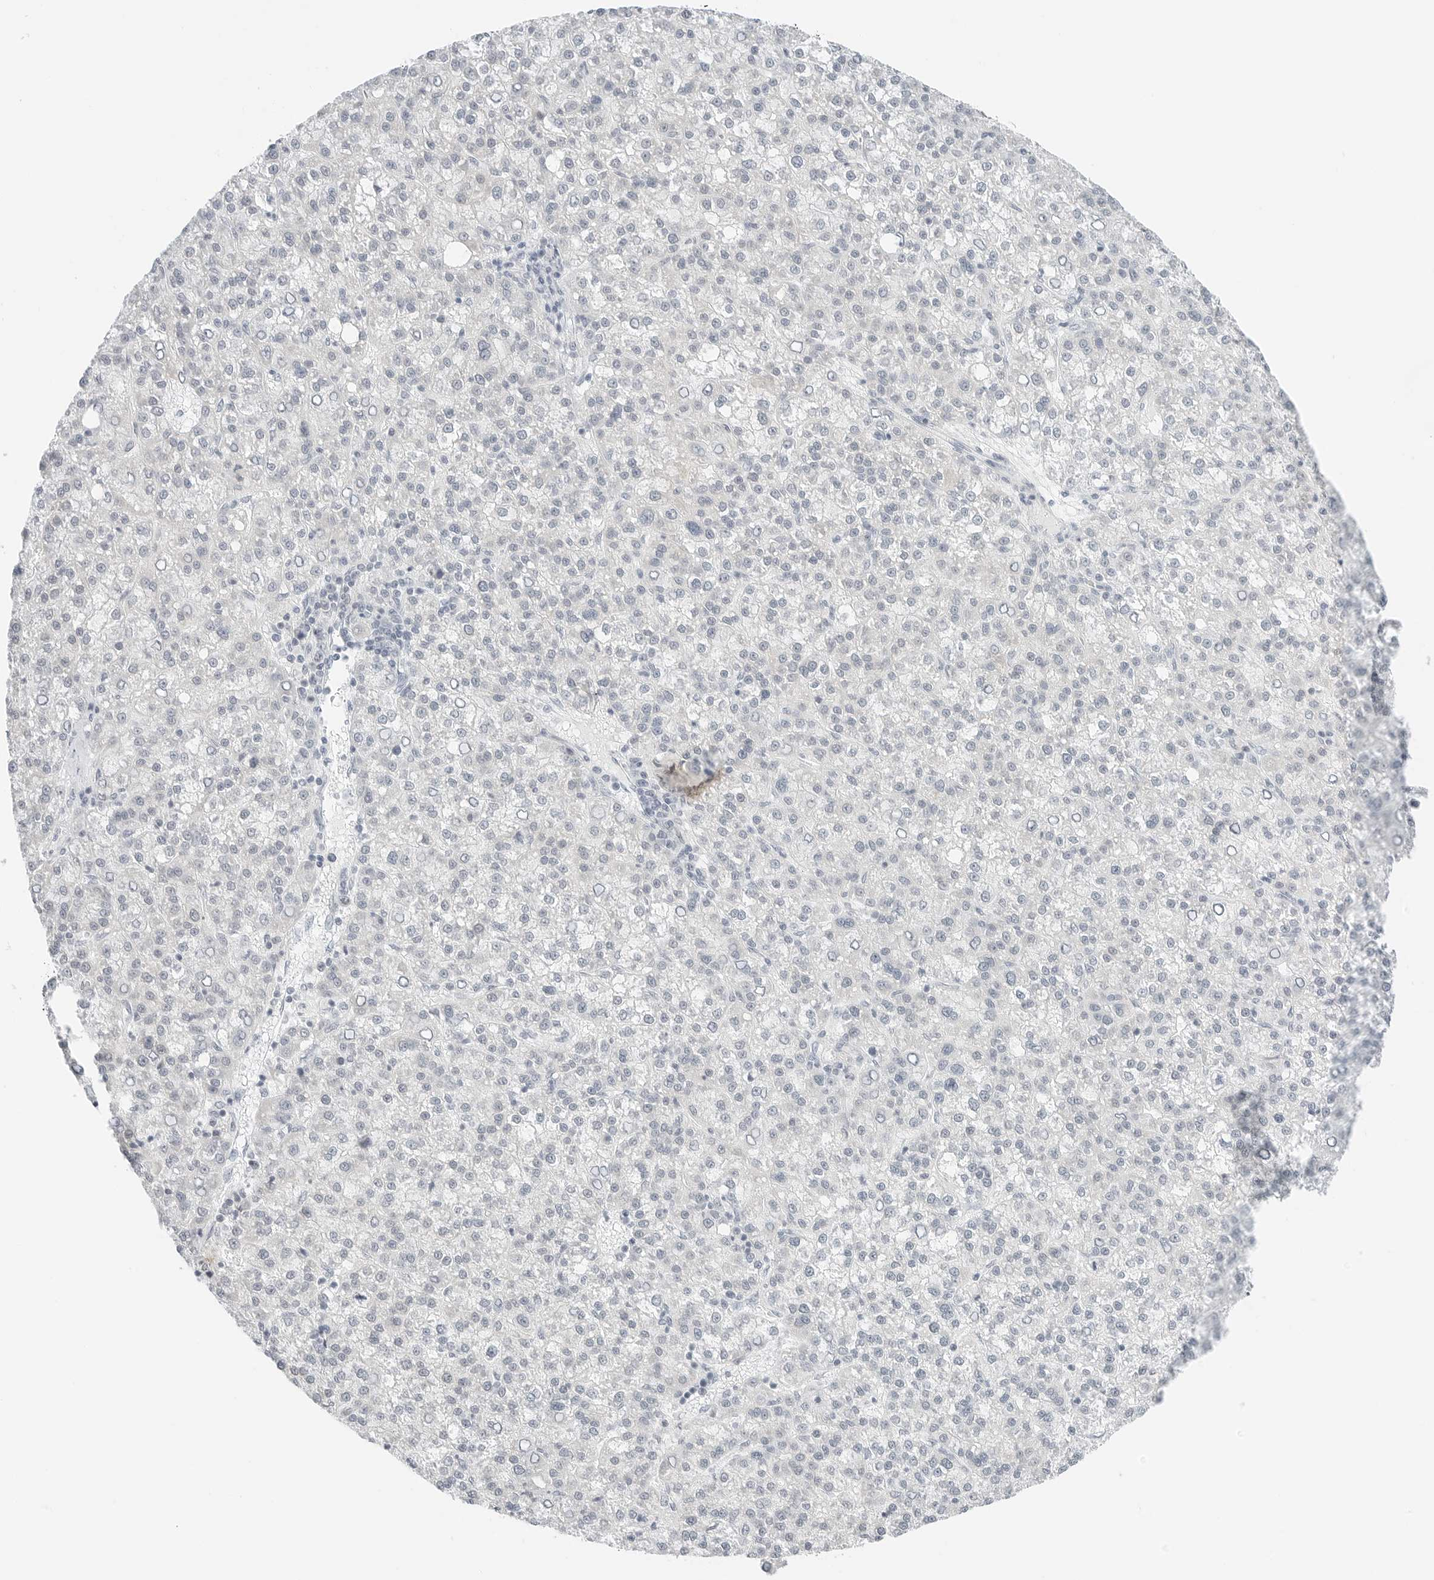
{"staining": {"intensity": "negative", "quantity": "none", "location": "none"}, "tissue": "liver cancer", "cell_type": "Tumor cells", "image_type": "cancer", "snomed": [{"axis": "morphology", "description": "Carcinoma, Hepatocellular, NOS"}, {"axis": "topography", "description": "Liver"}], "caption": "High power microscopy micrograph of an immunohistochemistry histopathology image of liver cancer (hepatocellular carcinoma), revealing no significant positivity in tumor cells. (Brightfield microscopy of DAB IHC at high magnification).", "gene": "CCSAP", "patient": {"sex": "female", "age": 58}}